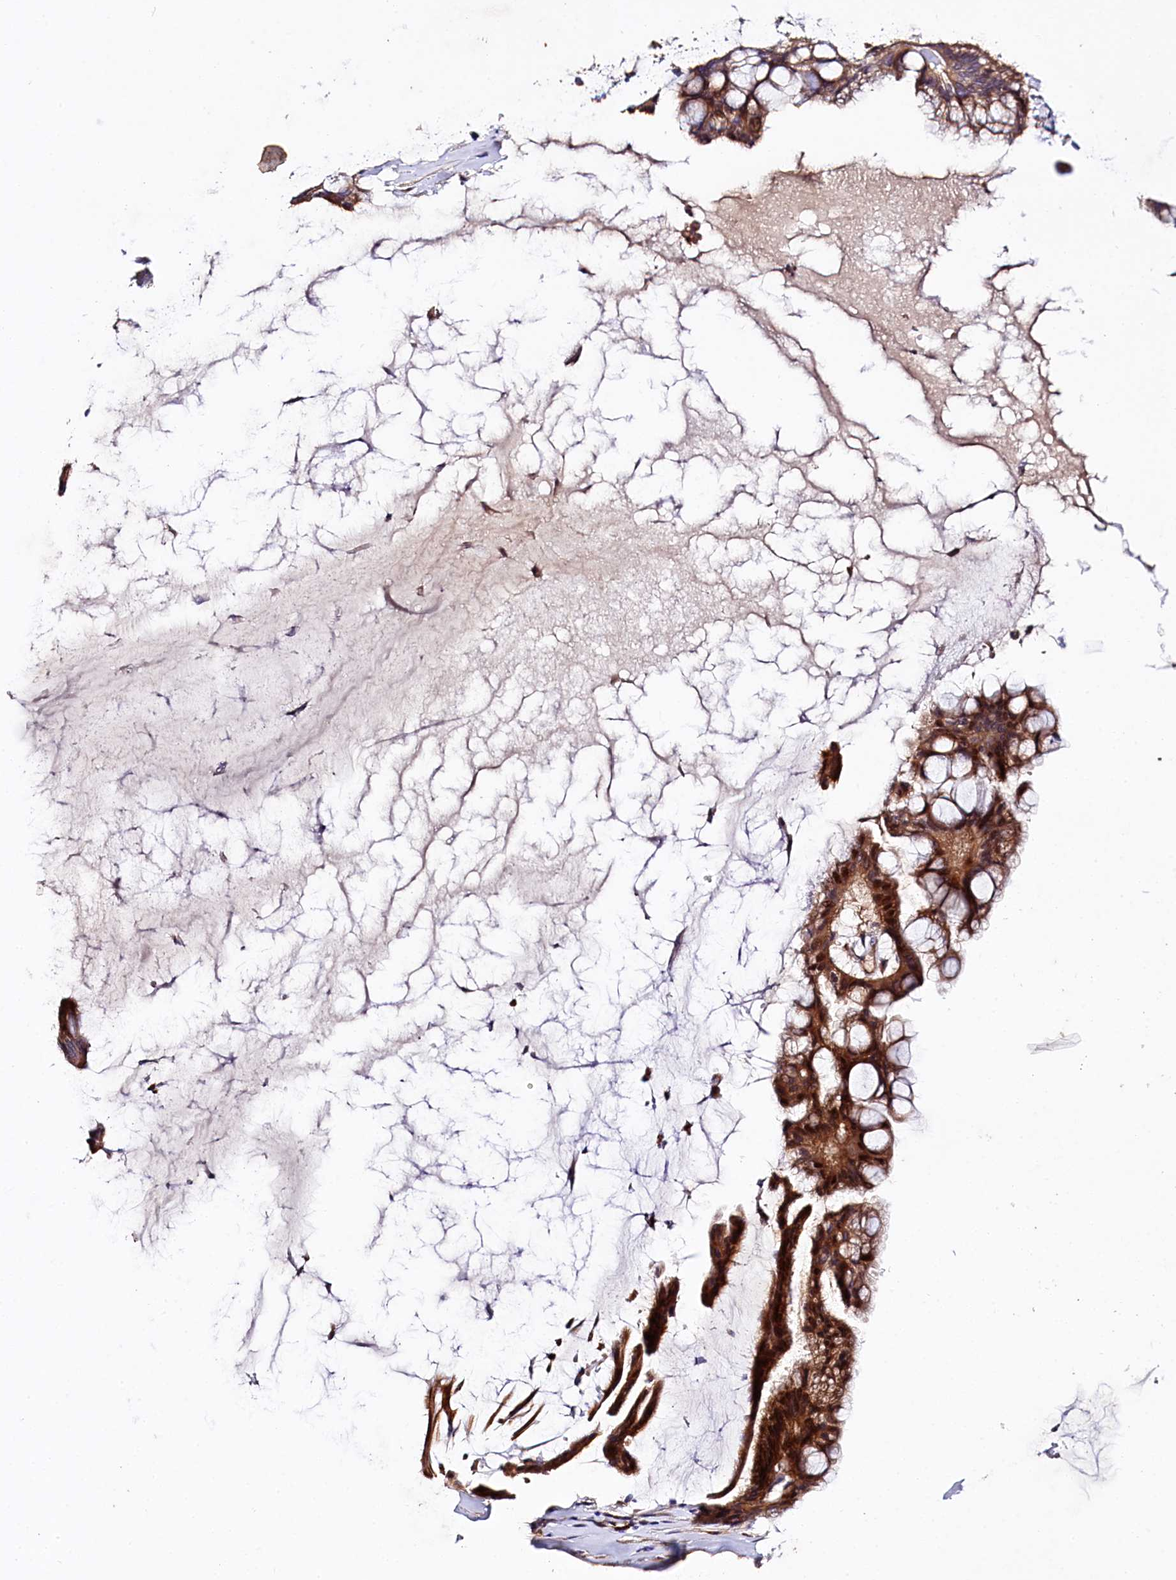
{"staining": {"intensity": "strong", "quantity": ">75%", "location": "cytoplasmic/membranous,nuclear"}, "tissue": "ovarian cancer", "cell_type": "Tumor cells", "image_type": "cancer", "snomed": [{"axis": "morphology", "description": "Cystadenocarcinoma, mucinous, NOS"}, {"axis": "topography", "description": "Ovary"}], "caption": "About >75% of tumor cells in human ovarian mucinous cystadenocarcinoma display strong cytoplasmic/membranous and nuclear protein positivity as visualized by brown immunohistochemical staining.", "gene": "SPATS2", "patient": {"sex": "female", "age": 73}}